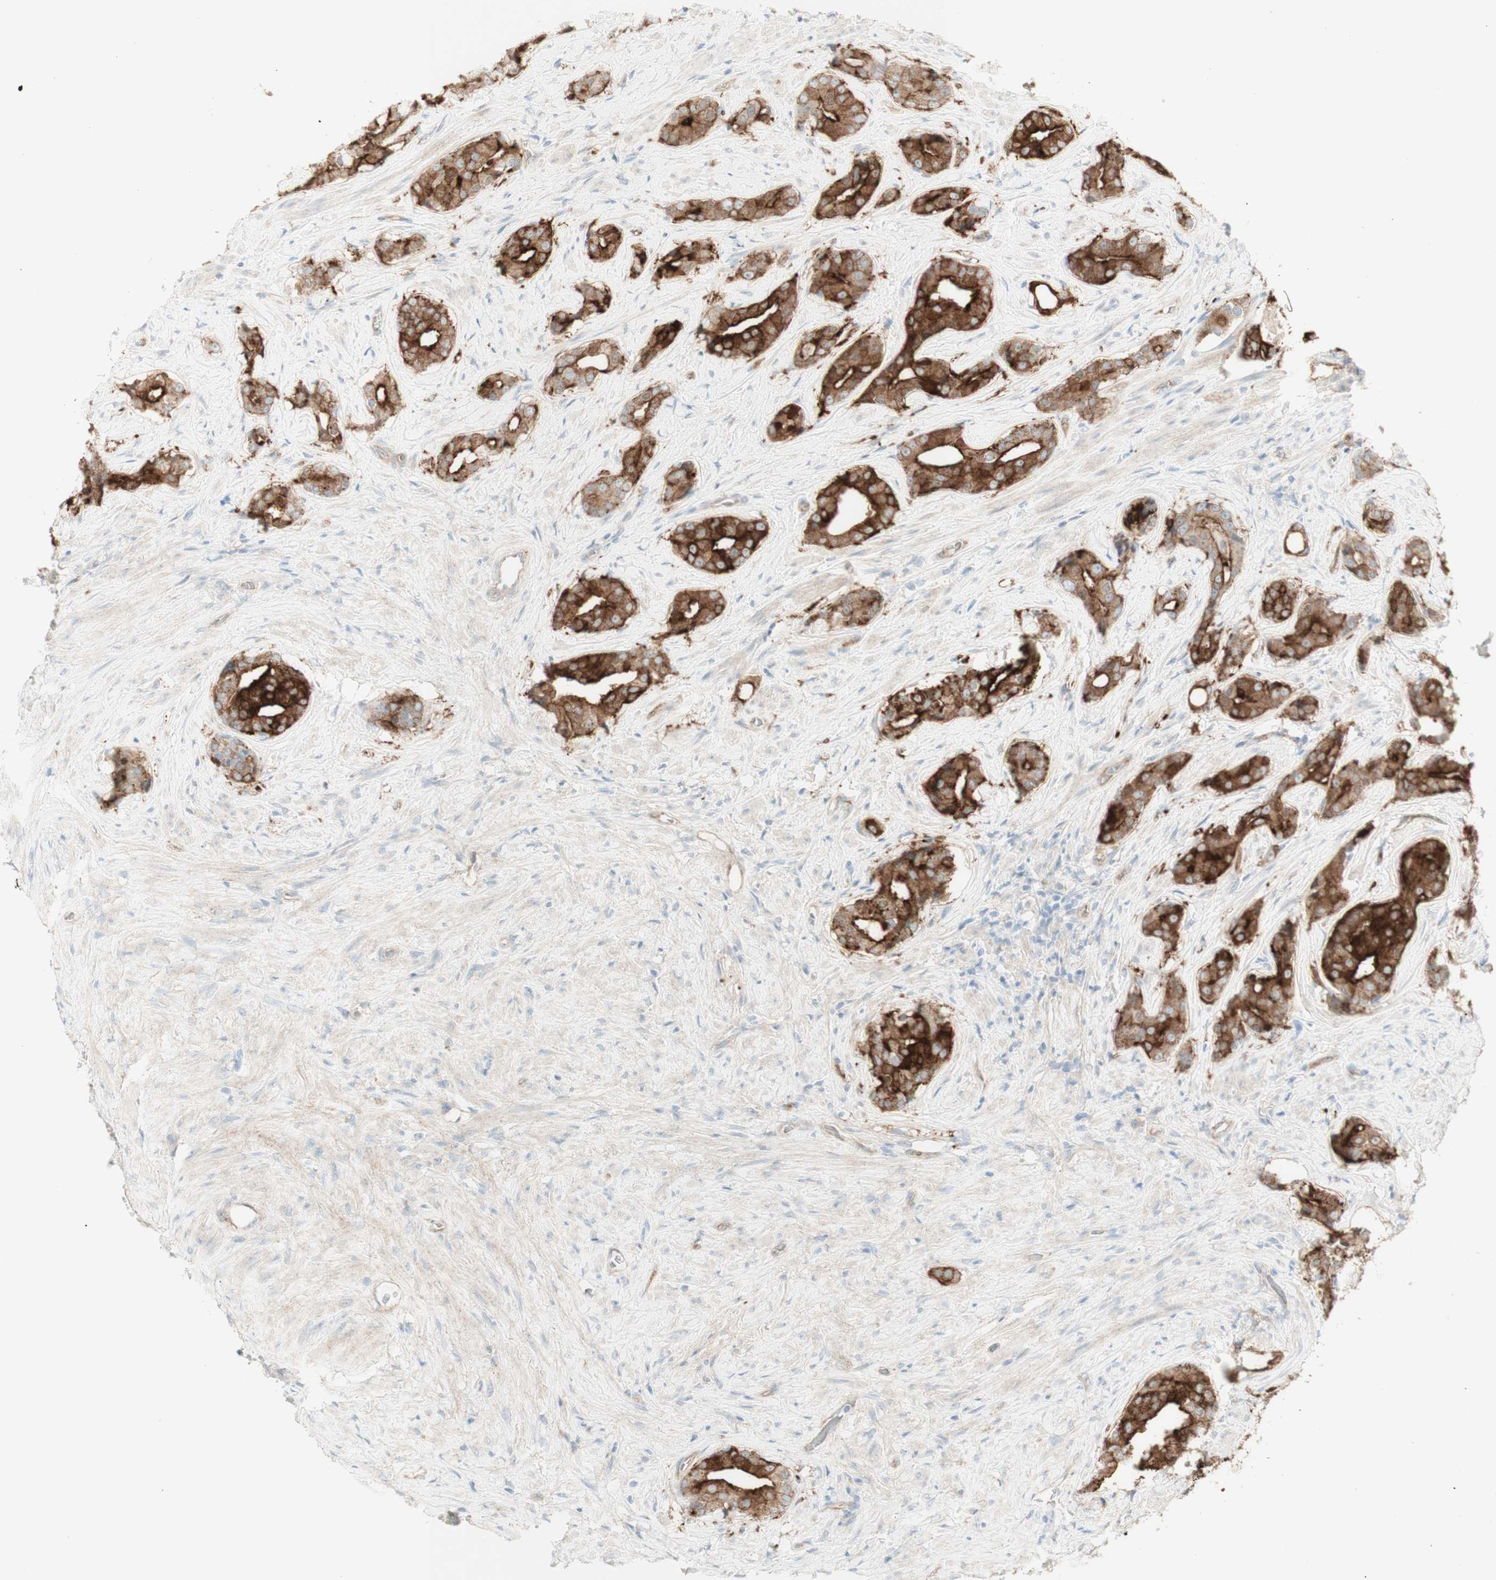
{"staining": {"intensity": "moderate", "quantity": "25%-75%", "location": "cytoplasmic/membranous"}, "tissue": "prostate cancer", "cell_type": "Tumor cells", "image_type": "cancer", "snomed": [{"axis": "morphology", "description": "Adenocarcinoma, High grade"}, {"axis": "topography", "description": "Prostate"}], "caption": "Immunohistochemistry (IHC) image of neoplastic tissue: human prostate cancer stained using immunohistochemistry reveals medium levels of moderate protein expression localized specifically in the cytoplasmic/membranous of tumor cells, appearing as a cytoplasmic/membranous brown color.", "gene": "MYO6", "patient": {"sex": "male", "age": 71}}